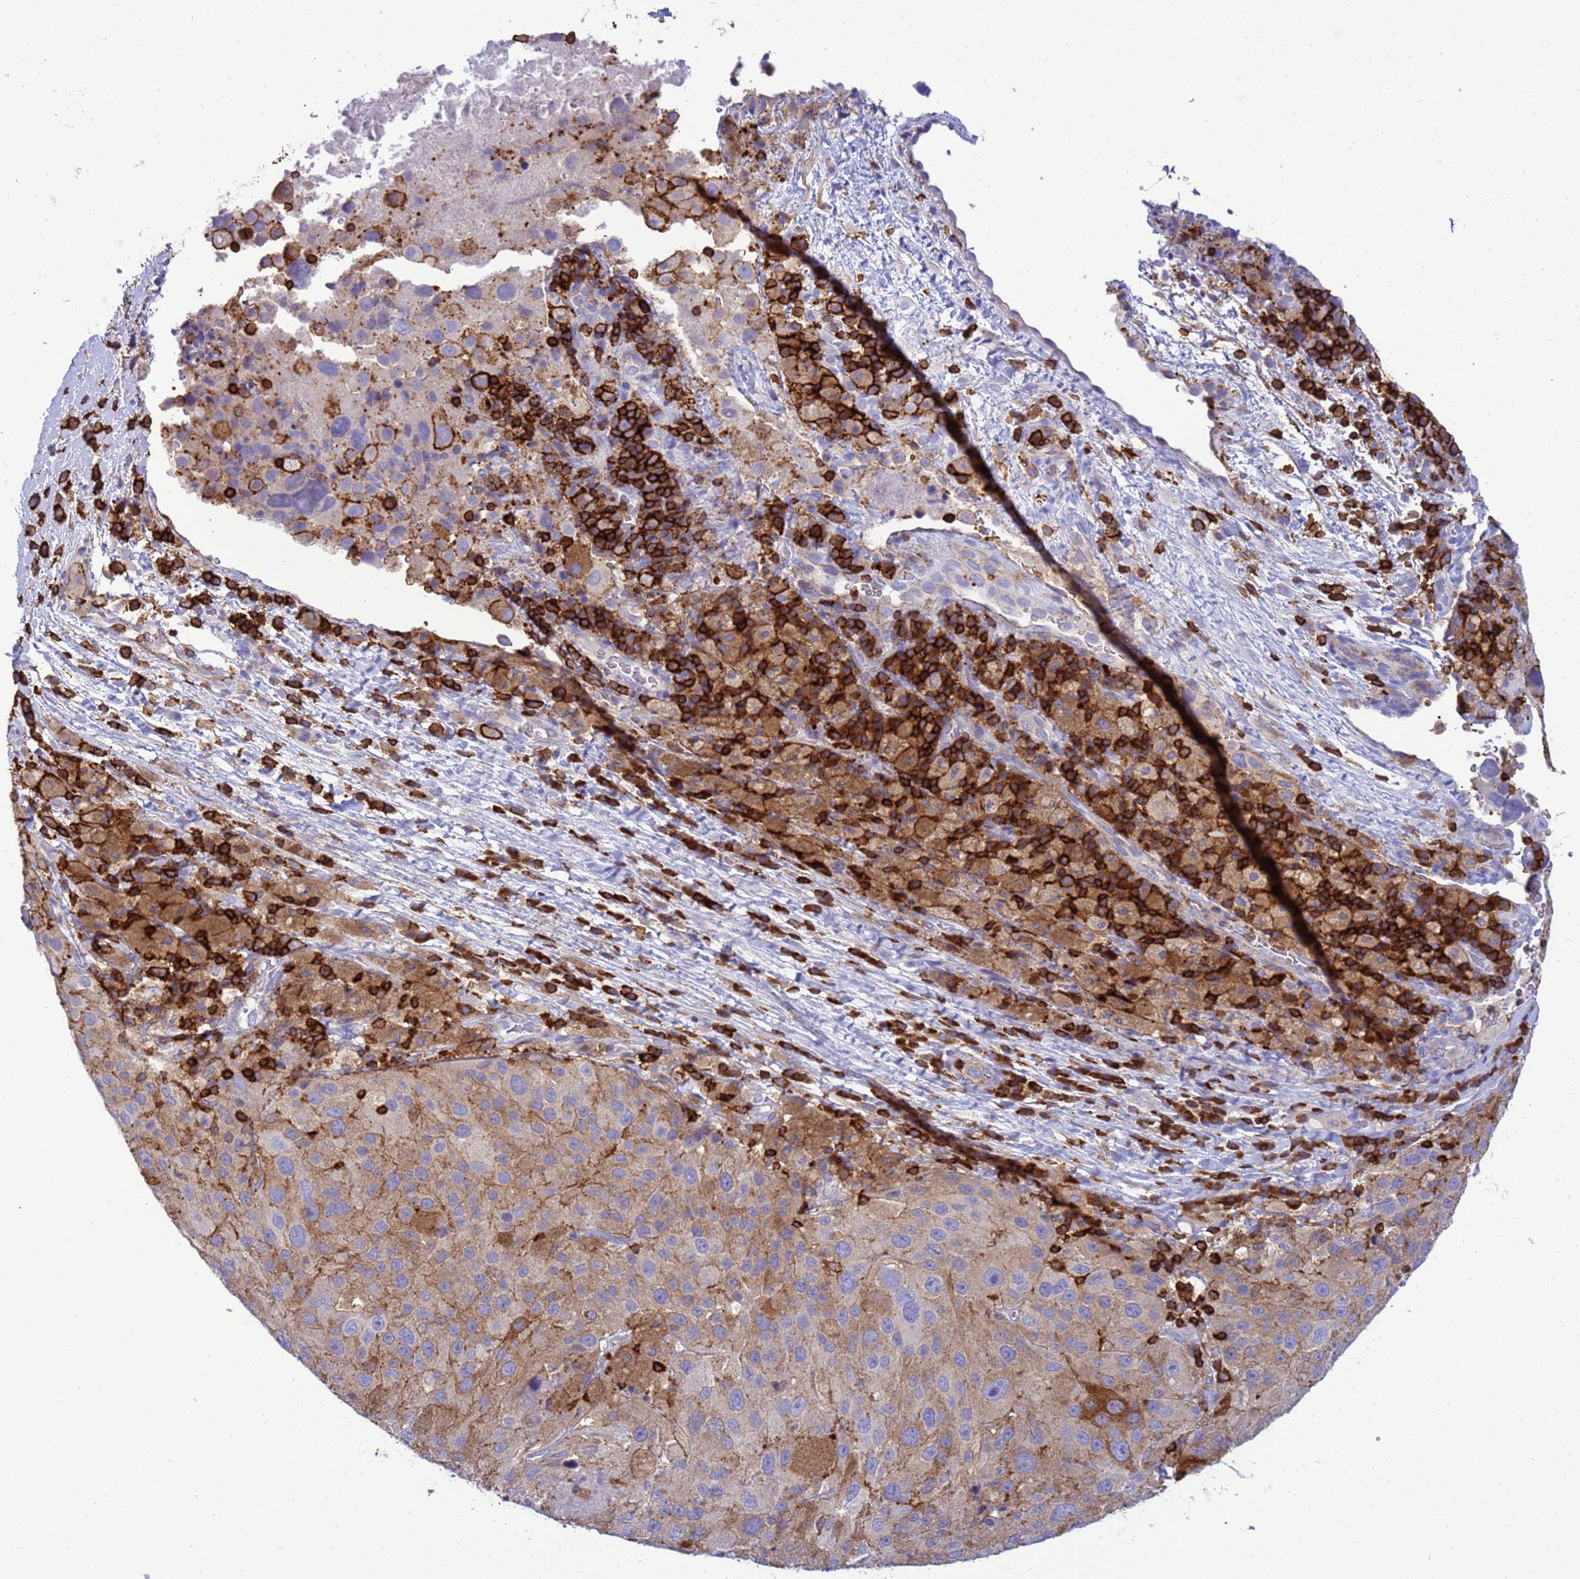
{"staining": {"intensity": "strong", "quantity": "<25%", "location": "cytoplasmic/membranous"}, "tissue": "melanoma", "cell_type": "Tumor cells", "image_type": "cancer", "snomed": [{"axis": "morphology", "description": "Malignant melanoma, Metastatic site"}, {"axis": "topography", "description": "Lymph node"}], "caption": "Protein analysis of malignant melanoma (metastatic site) tissue demonstrates strong cytoplasmic/membranous staining in about <25% of tumor cells.", "gene": "EZR", "patient": {"sex": "male", "age": 62}}